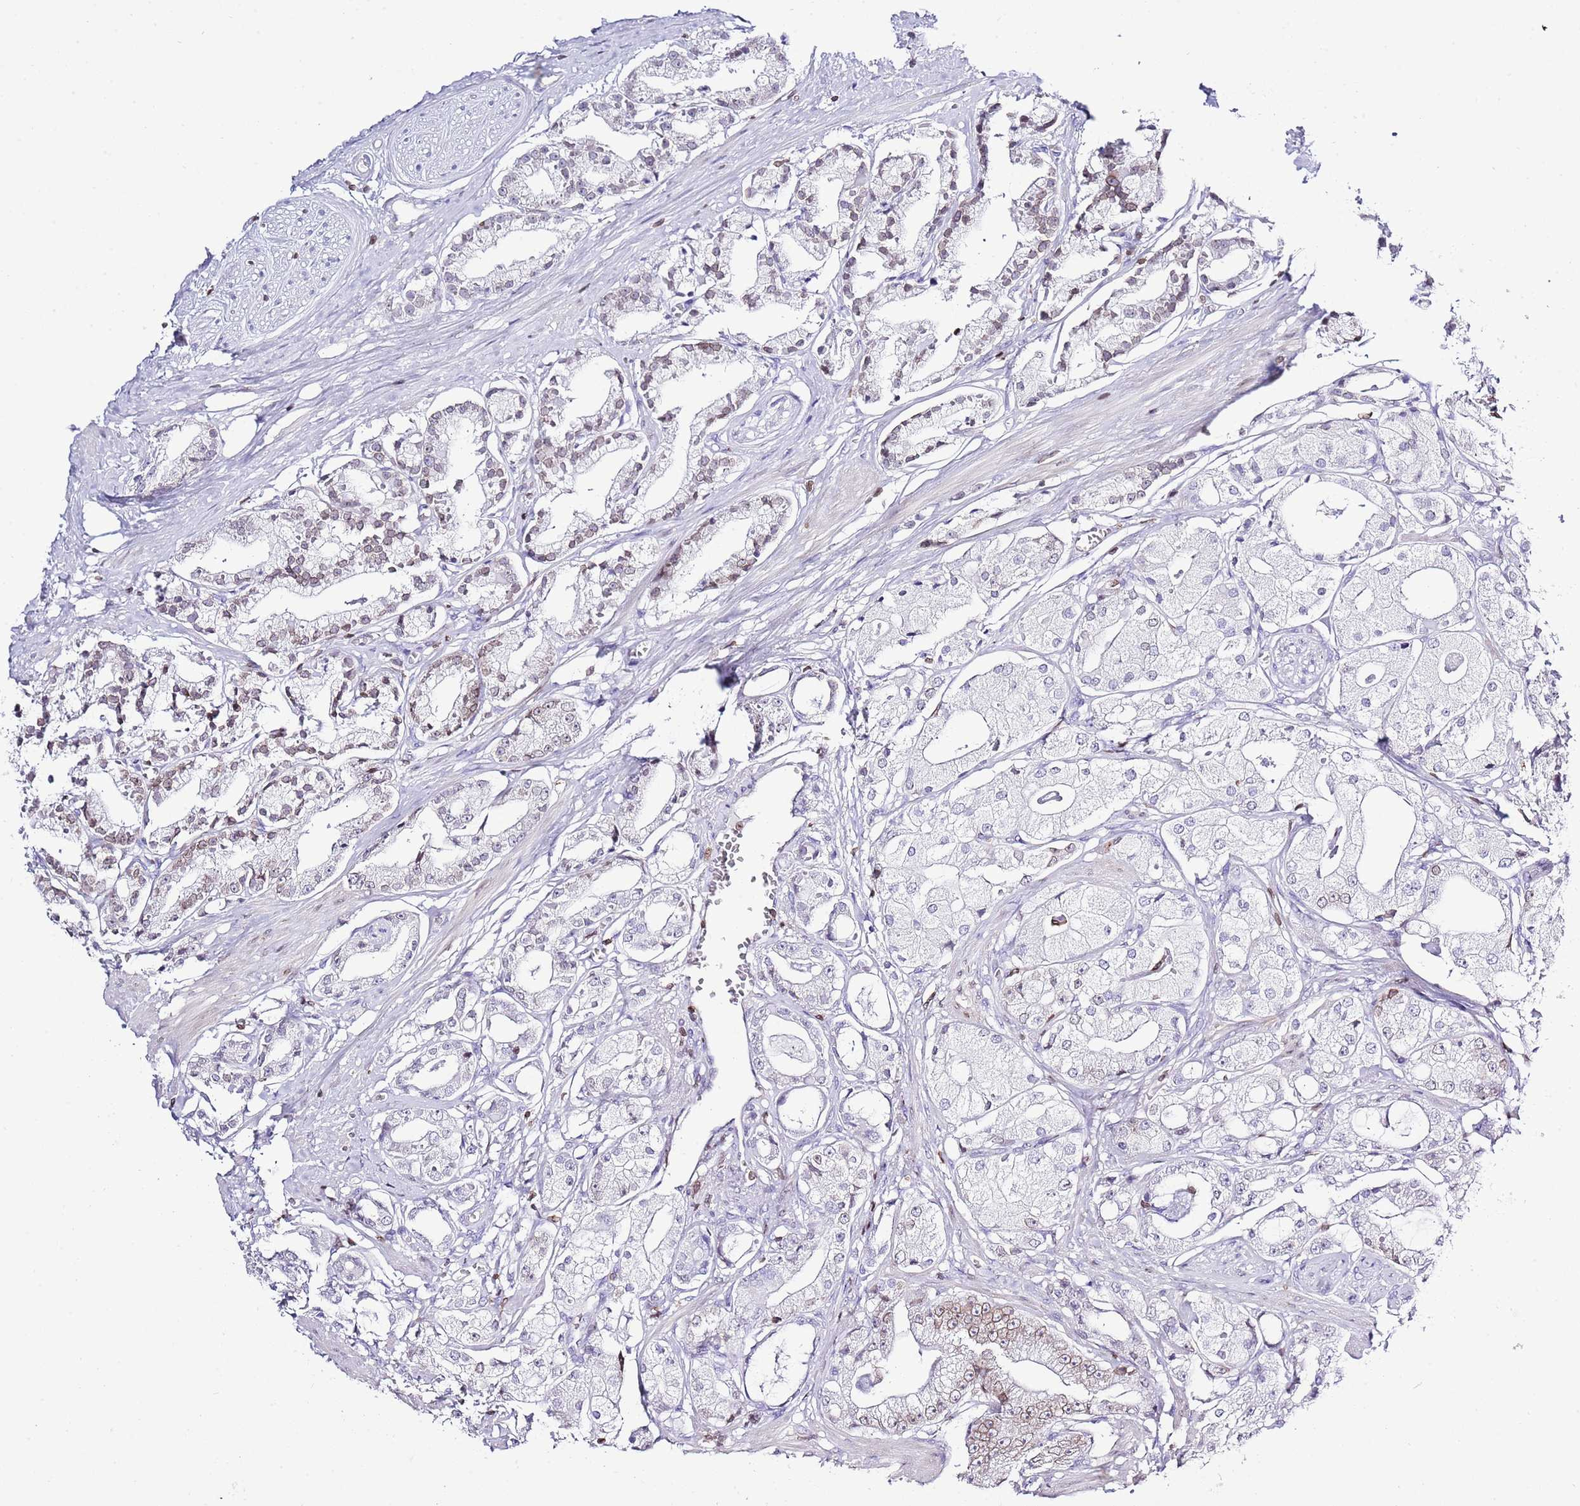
{"staining": {"intensity": "moderate", "quantity": "<25%", "location": "cytoplasmic/membranous,nuclear"}, "tissue": "prostate cancer", "cell_type": "Tumor cells", "image_type": "cancer", "snomed": [{"axis": "morphology", "description": "Adenocarcinoma, High grade"}, {"axis": "topography", "description": "Prostate"}], "caption": "DAB immunohistochemical staining of prostate high-grade adenocarcinoma demonstrates moderate cytoplasmic/membranous and nuclear protein staining in about <25% of tumor cells.", "gene": "LBR", "patient": {"sex": "male", "age": 71}}